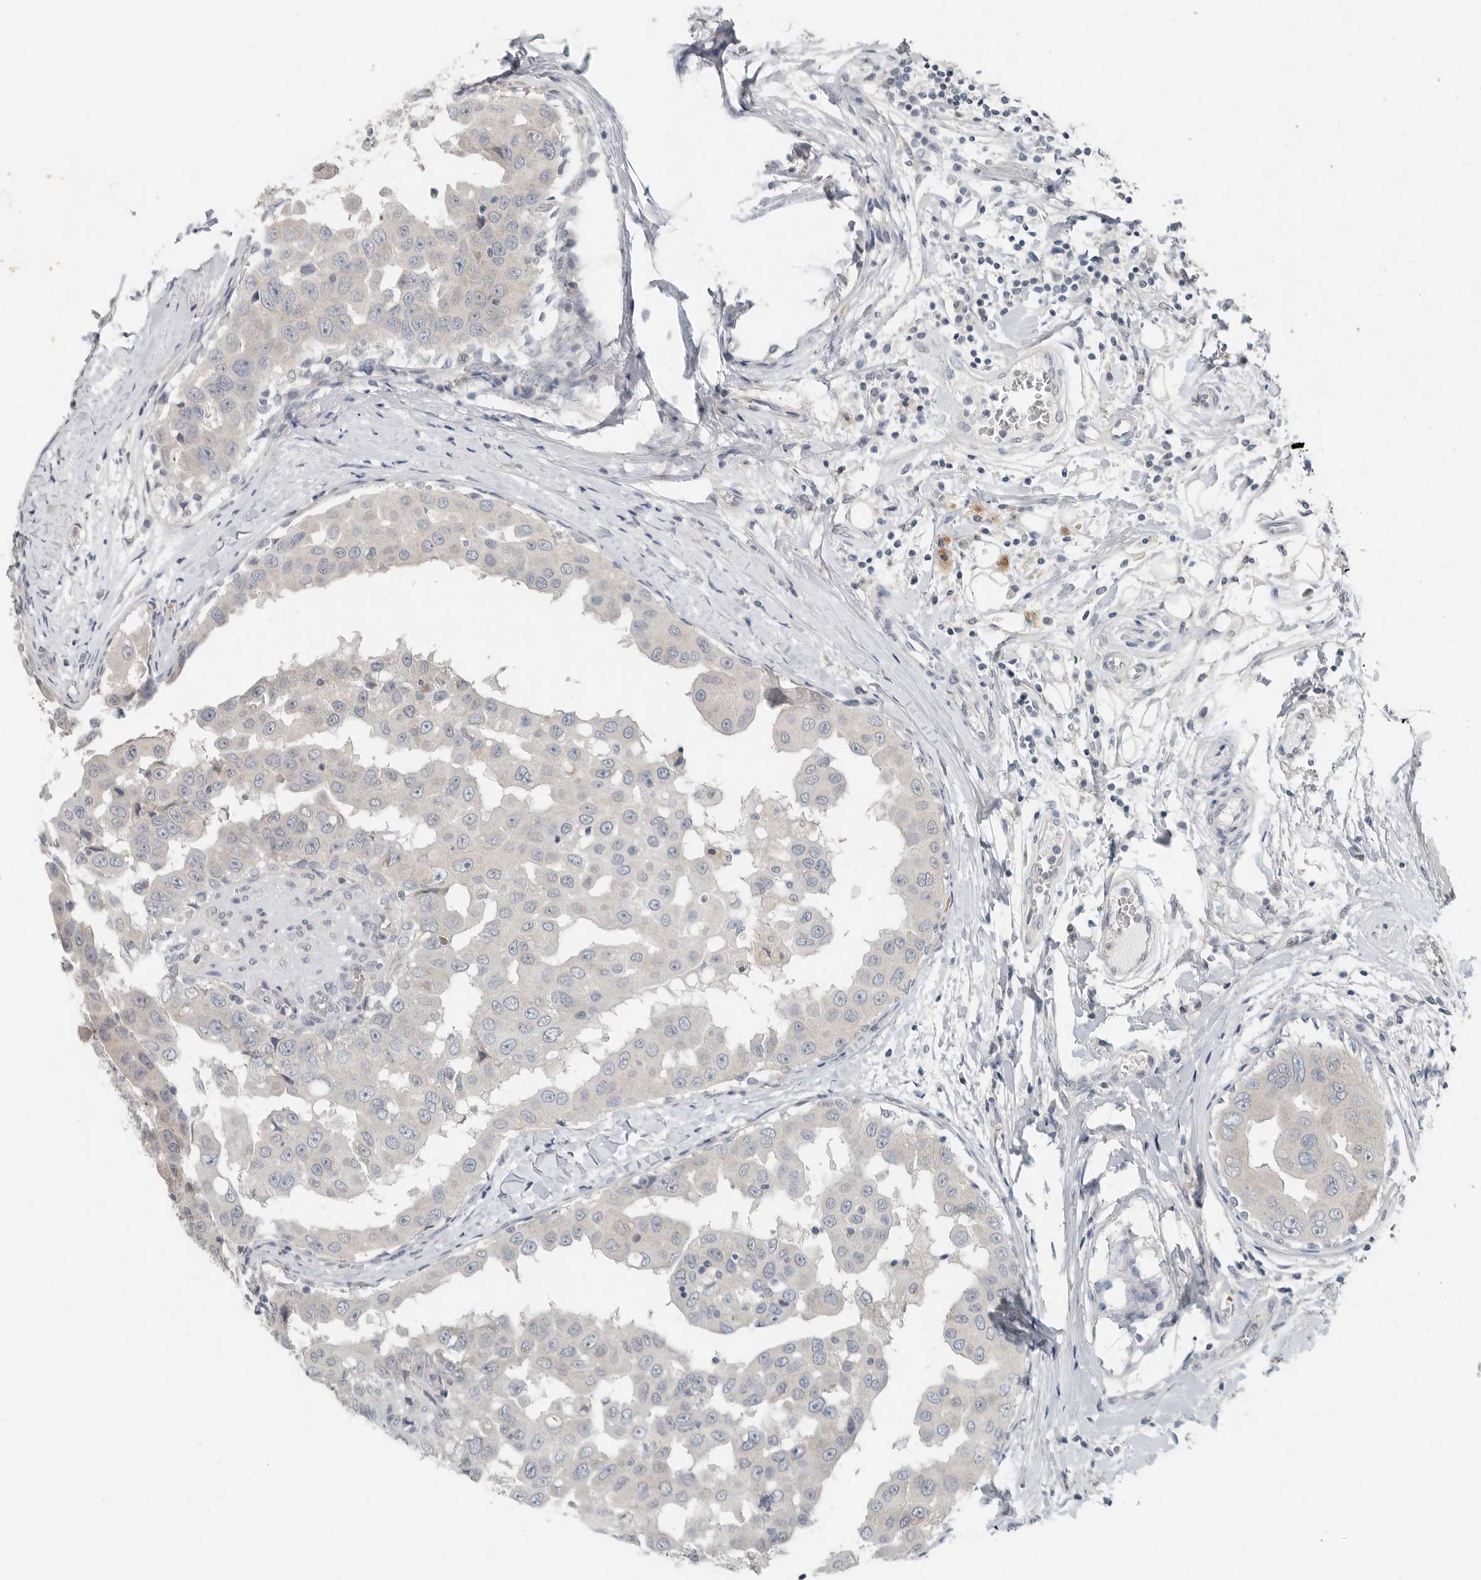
{"staining": {"intensity": "negative", "quantity": "none", "location": "none"}, "tissue": "breast cancer", "cell_type": "Tumor cells", "image_type": "cancer", "snomed": [{"axis": "morphology", "description": "Duct carcinoma"}, {"axis": "topography", "description": "Breast"}], "caption": "Tumor cells show no significant staining in breast cancer.", "gene": "FCRLB", "patient": {"sex": "female", "age": 27}}